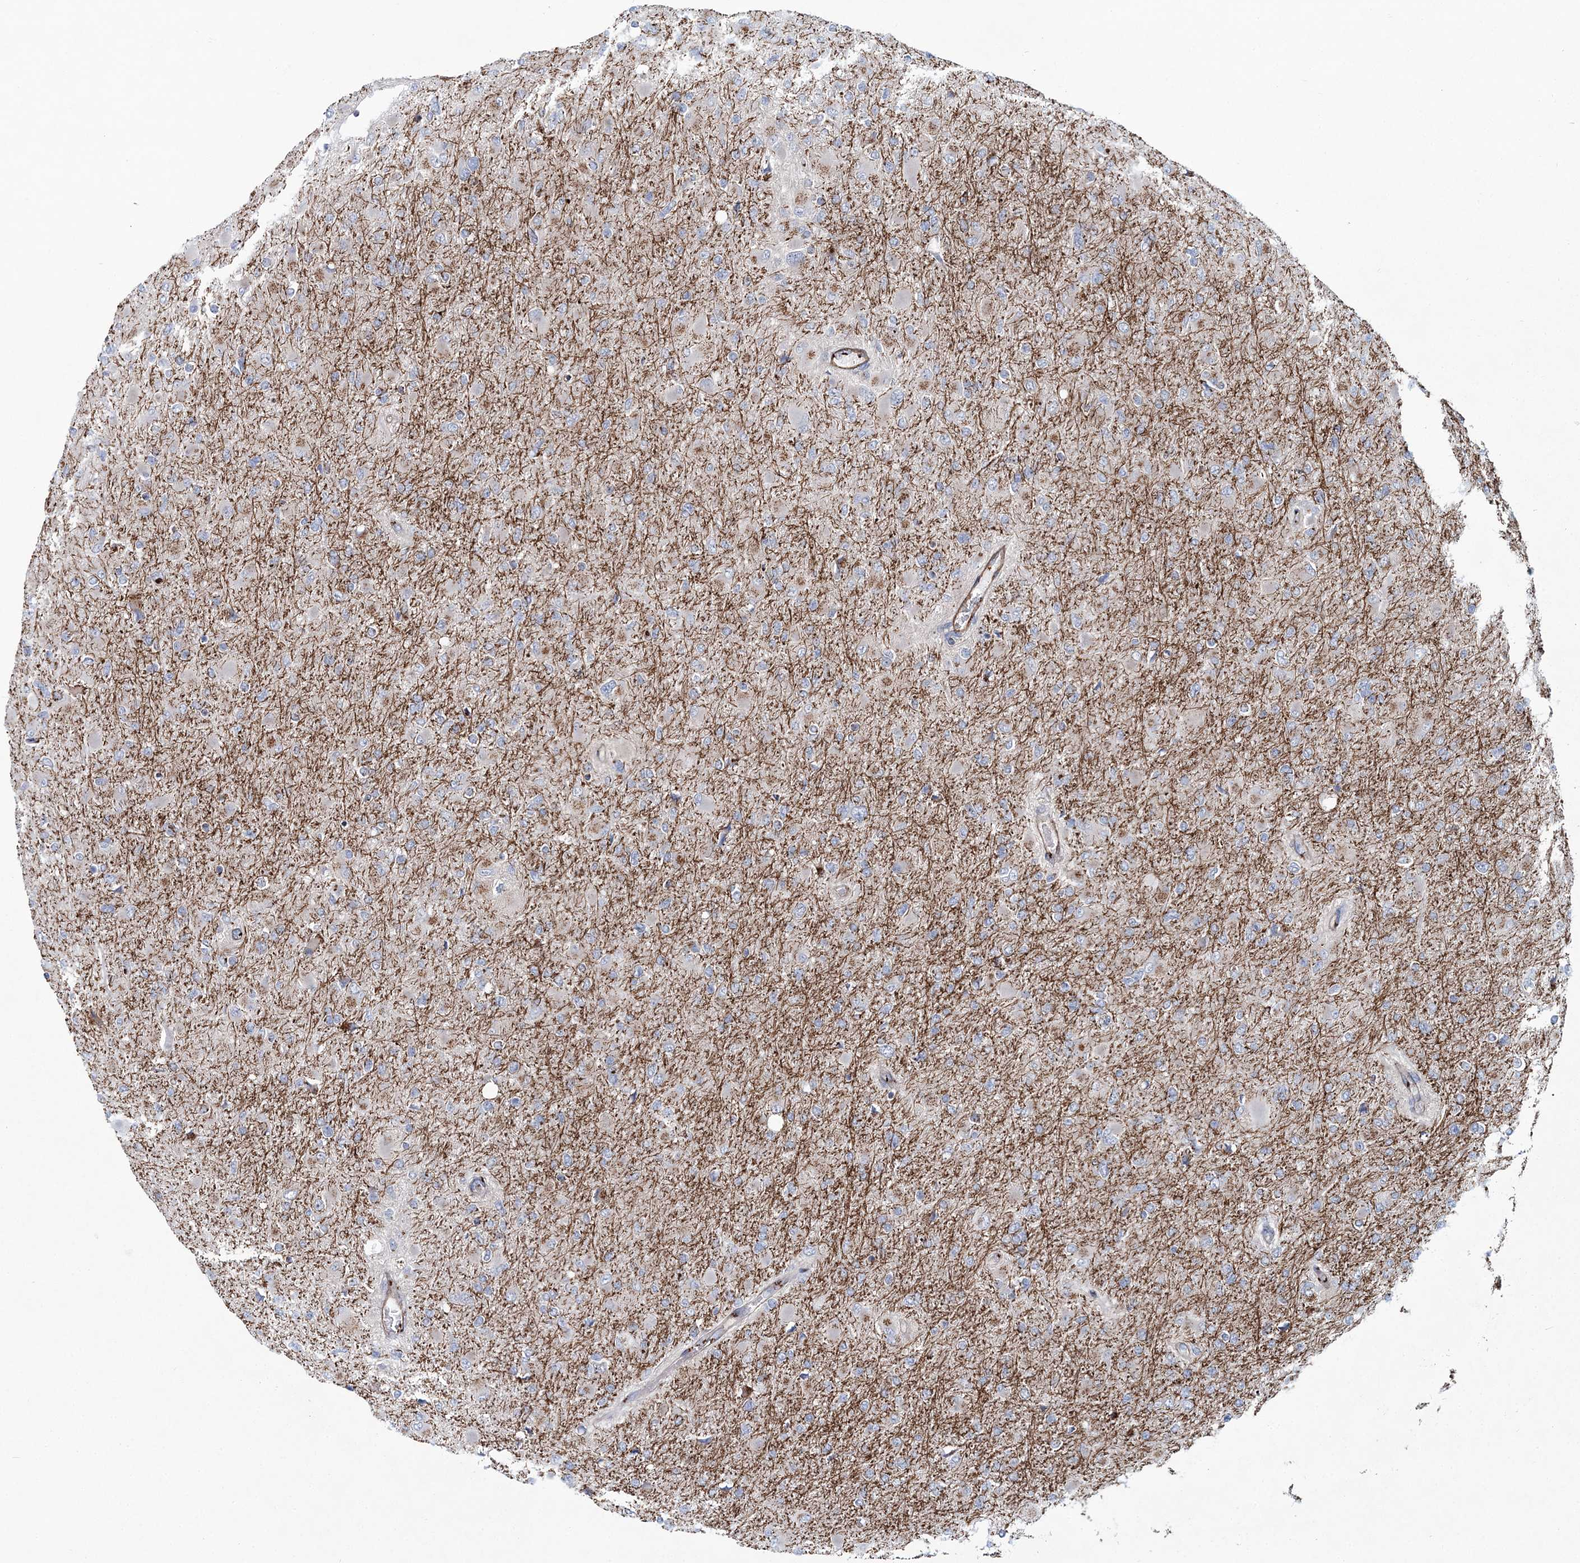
{"staining": {"intensity": "negative", "quantity": "none", "location": "none"}, "tissue": "glioma", "cell_type": "Tumor cells", "image_type": "cancer", "snomed": [{"axis": "morphology", "description": "Glioma, malignant, High grade"}, {"axis": "topography", "description": "Cerebral cortex"}], "caption": "Glioma was stained to show a protein in brown. There is no significant staining in tumor cells.", "gene": "MAN1A2", "patient": {"sex": "female", "age": 36}}